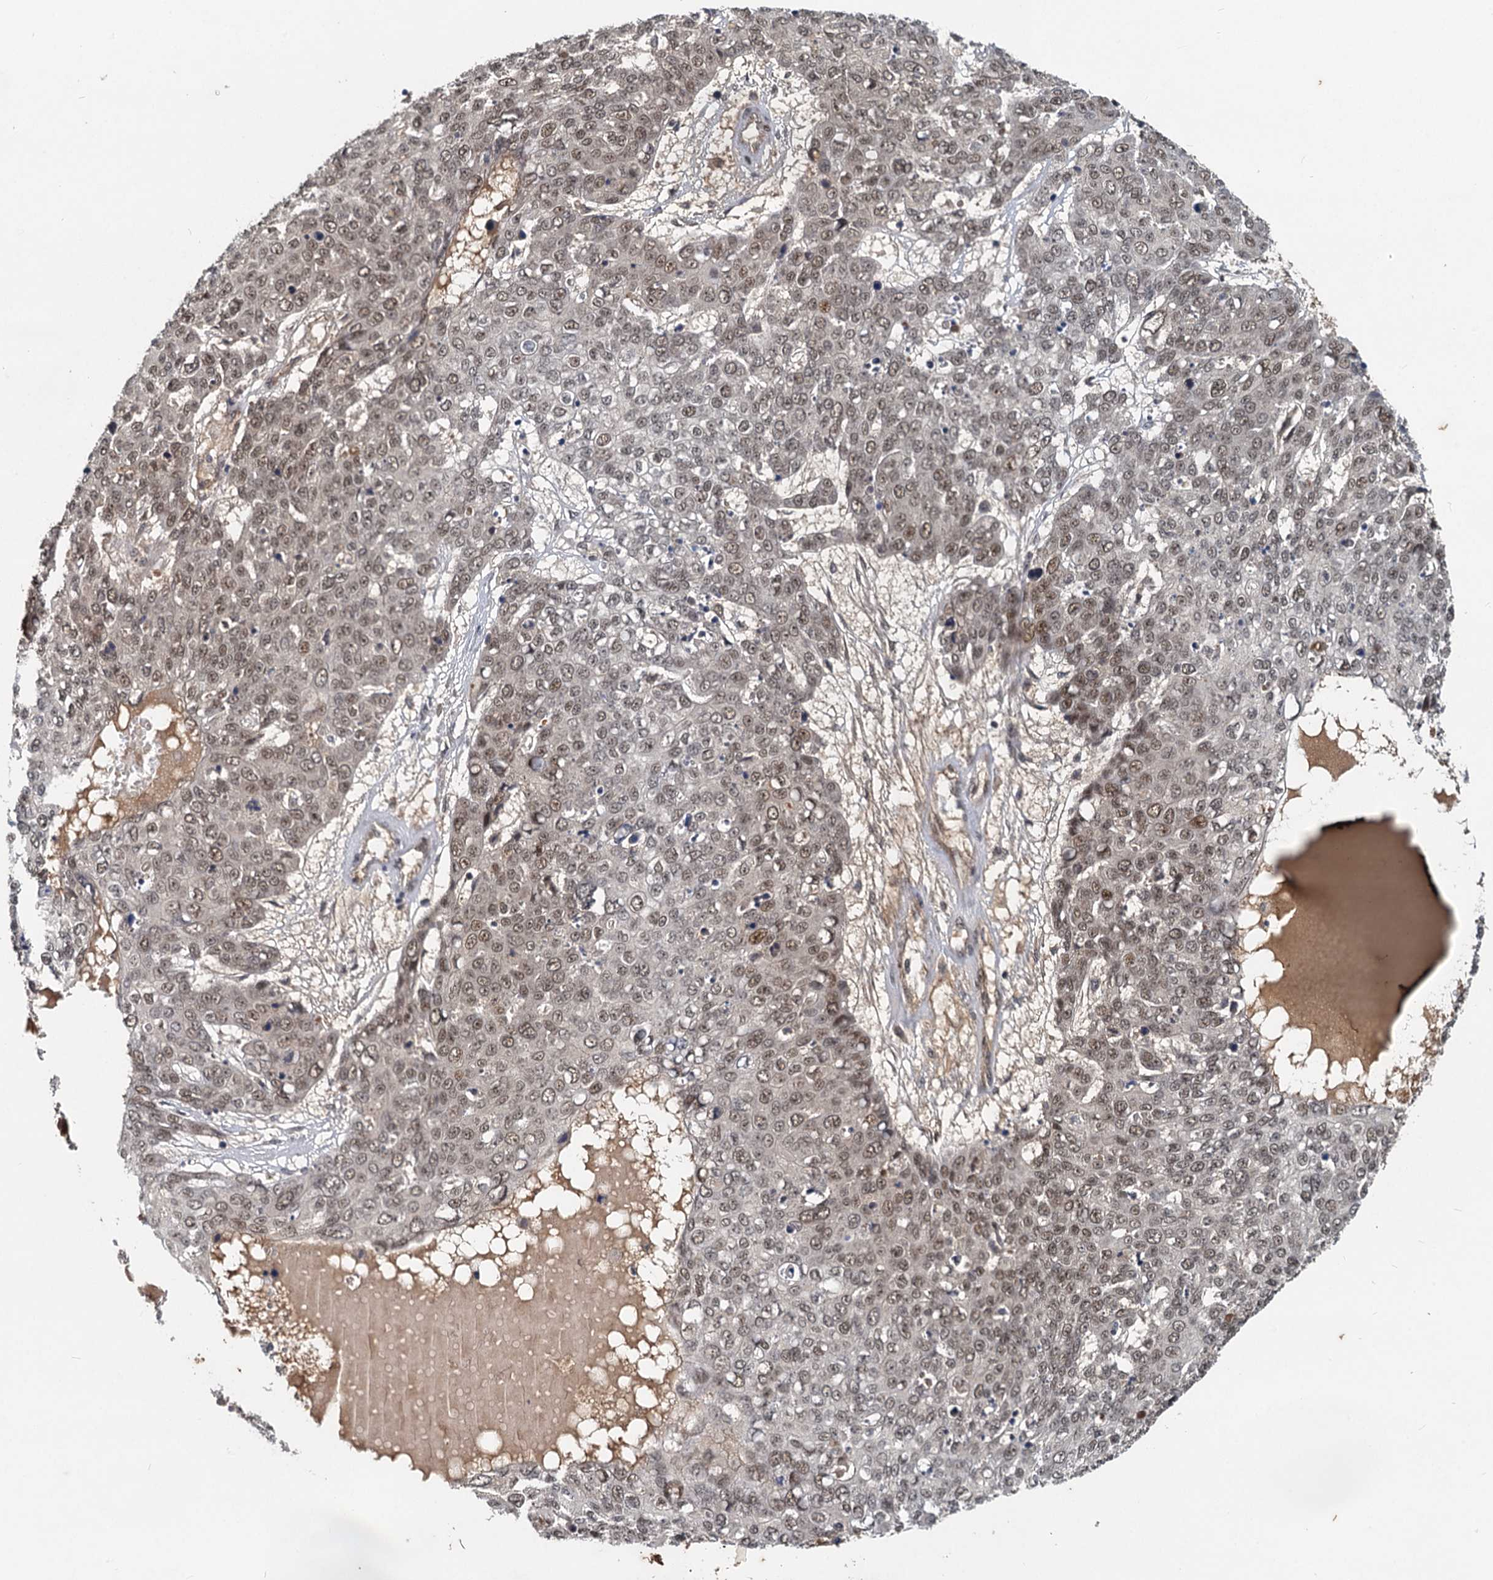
{"staining": {"intensity": "moderate", "quantity": ">75%", "location": "nuclear"}, "tissue": "skin cancer", "cell_type": "Tumor cells", "image_type": "cancer", "snomed": [{"axis": "morphology", "description": "Squamous cell carcinoma, NOS"}, {"axis": "topography", "description": "Skin"}], "caption": "Immunohistochemistry micrograph of neoplastic tissue: skin cancer (squamous cell carcinoma) stained using immunohistochemistry displays medium levels of moderate protein expression localized specifically in the nuclear of tumor cells, appearing as a nuclear brown color.", "gene": "RITA1", "patient": {"sex": "male", "age": 71}}